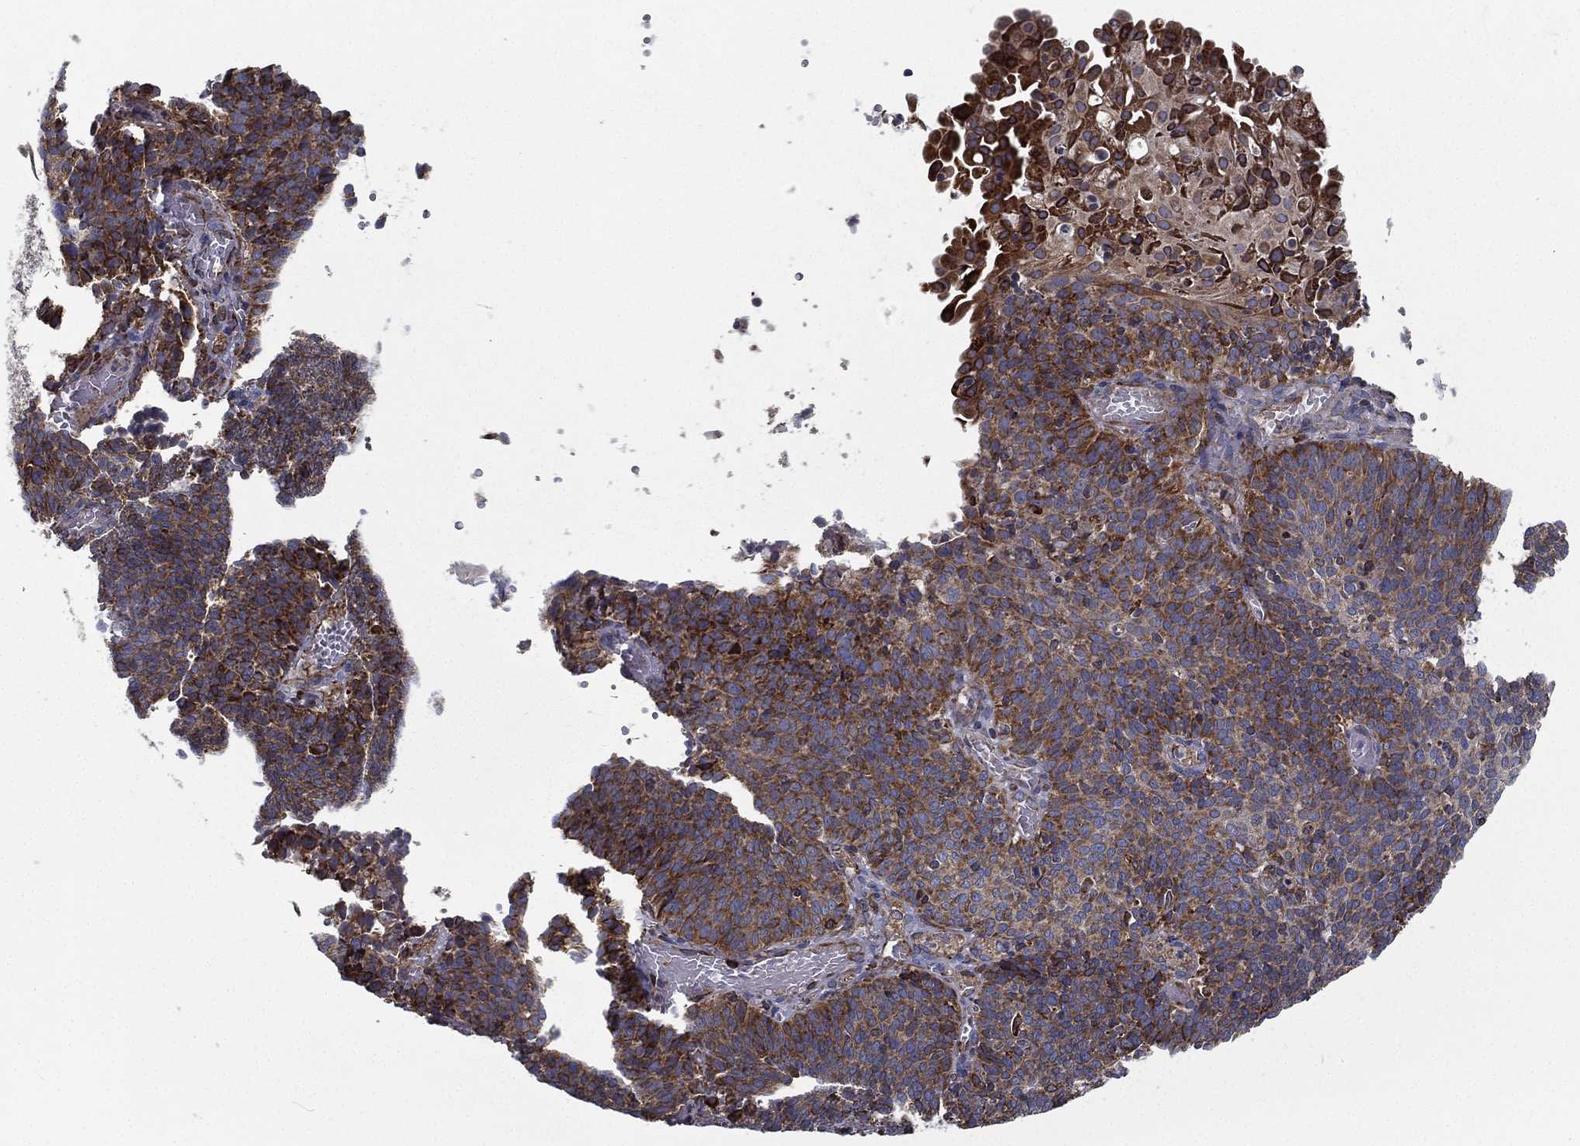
{"staining": {"intensity": "moderate", "quantity": ">75%", "location": "cytoplasmic/membranous"}, "tissue": "cervical cancer", "cell_type": "Tumor cells", "image_type": "cancer", "snomed": [{"axis": "morphology", "description": "Normal tissue, NOS"}, {"axis": "morphology", "description": "Squamous cell carcinoma, NOS"}, {"axis": "topography", "description": "Cervix"}], "caption": "Squamous cell carcinoma (cervical) stained for a protein shows moderate cytoplasmic/membranous positivity in tumor cells.", "gene": "MT-CYB", "patient": {"sex": "female", "age": 39}}